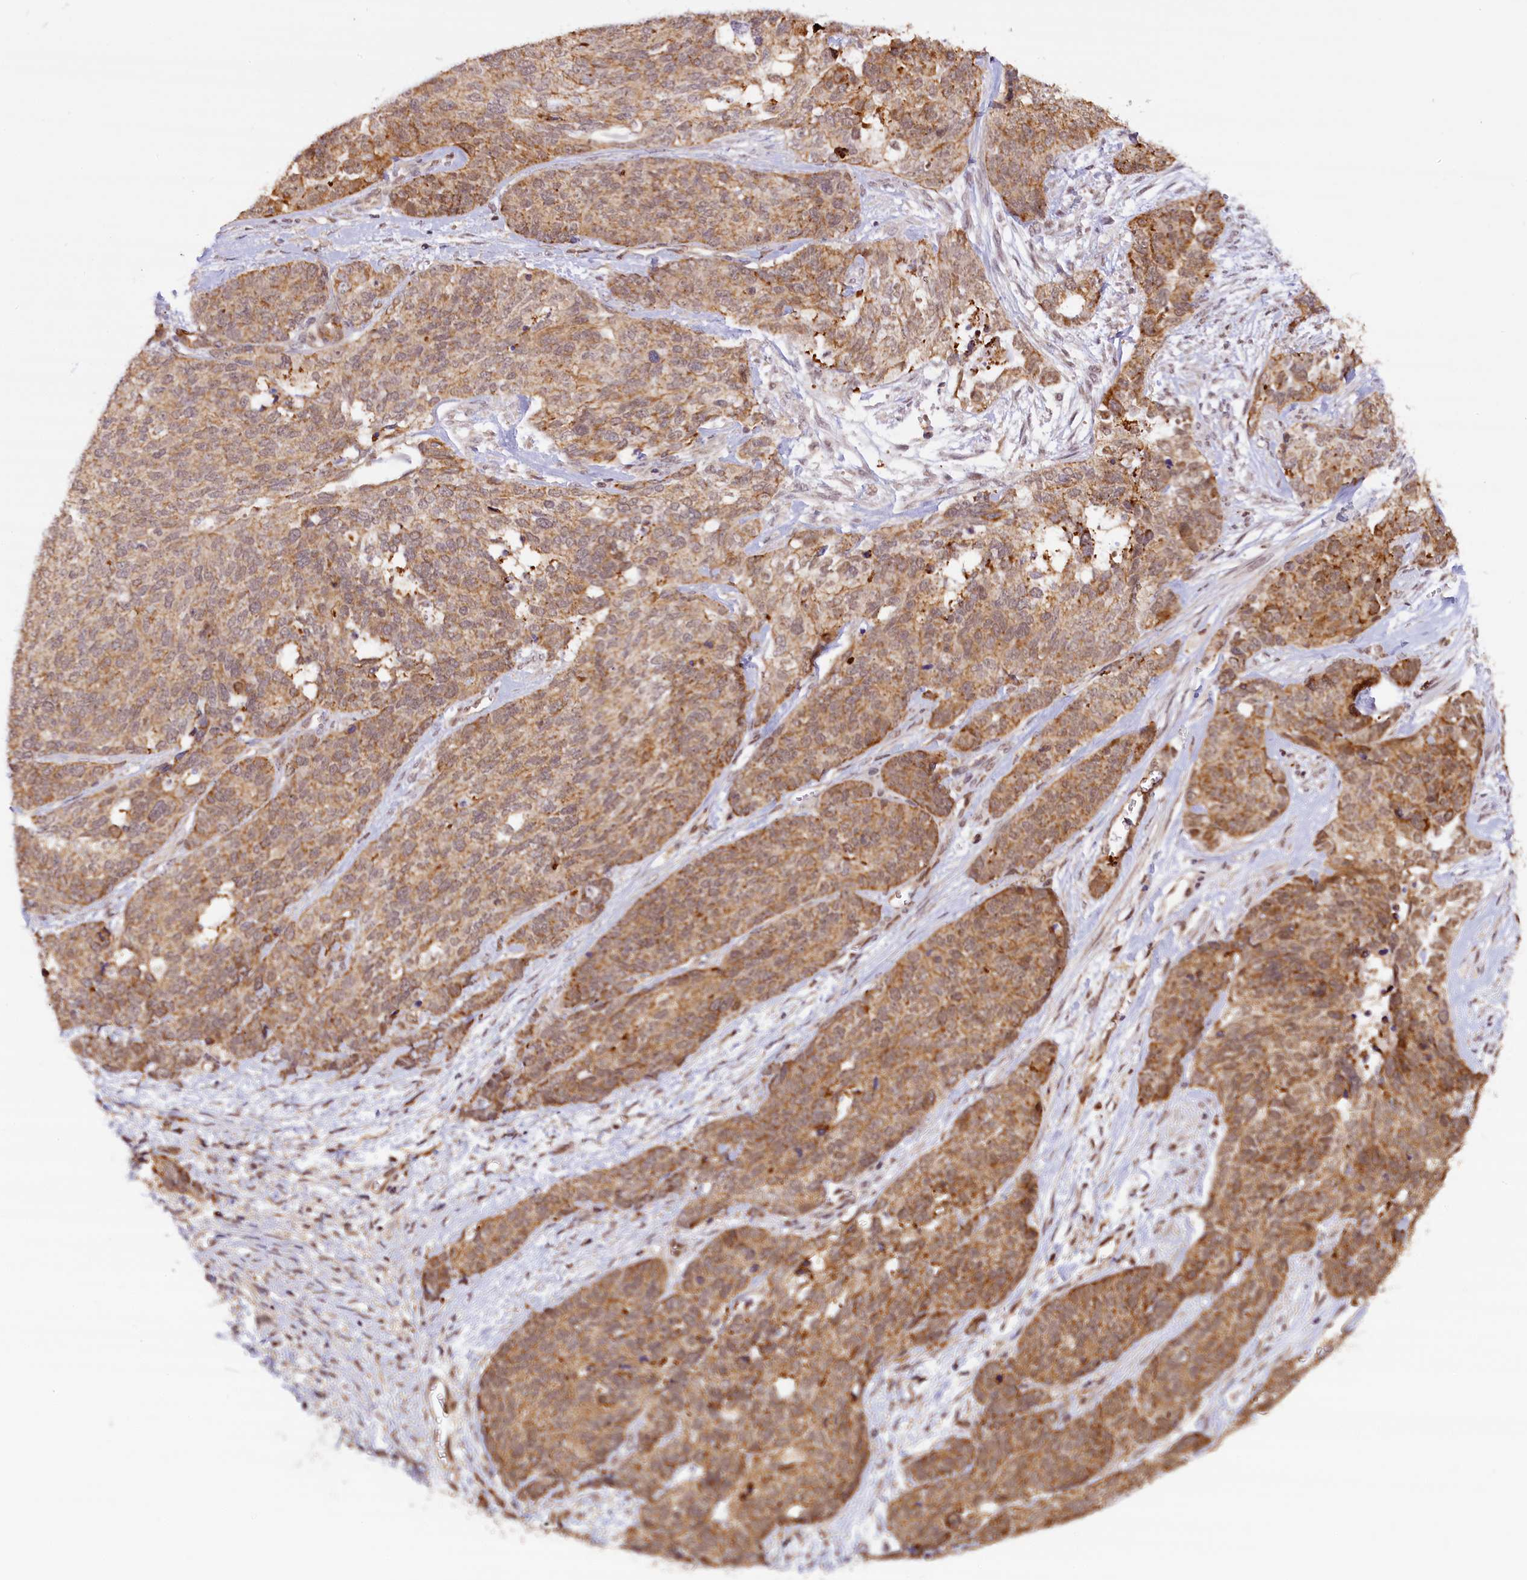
{"staining": {"intensity": "moderate", "quantity": ">75%", "location": "cytoplasmic/membranous"}, "tissue": "ovarian cancer", "cell_type": "Tumor cells", "image_type": "cancer", "snomed": [{"axis": "morphology", "description": "Cystadenocarcinoma, serous, NOS"}, {"axis": "topography", "description": "Ovary"}], "caption": "Immunohistochemical staining of human ovarian cancer (serous cystadenocarcinoma) shows medium levels of moderate cytoplasmic/membranous protein expression in about >75% of tumor cells. Immunohistochemistry stains the protein in brown and the nuclei are stained blue.", "gene": "CARD8", "patient": {"sex": "female", "age": 44}}